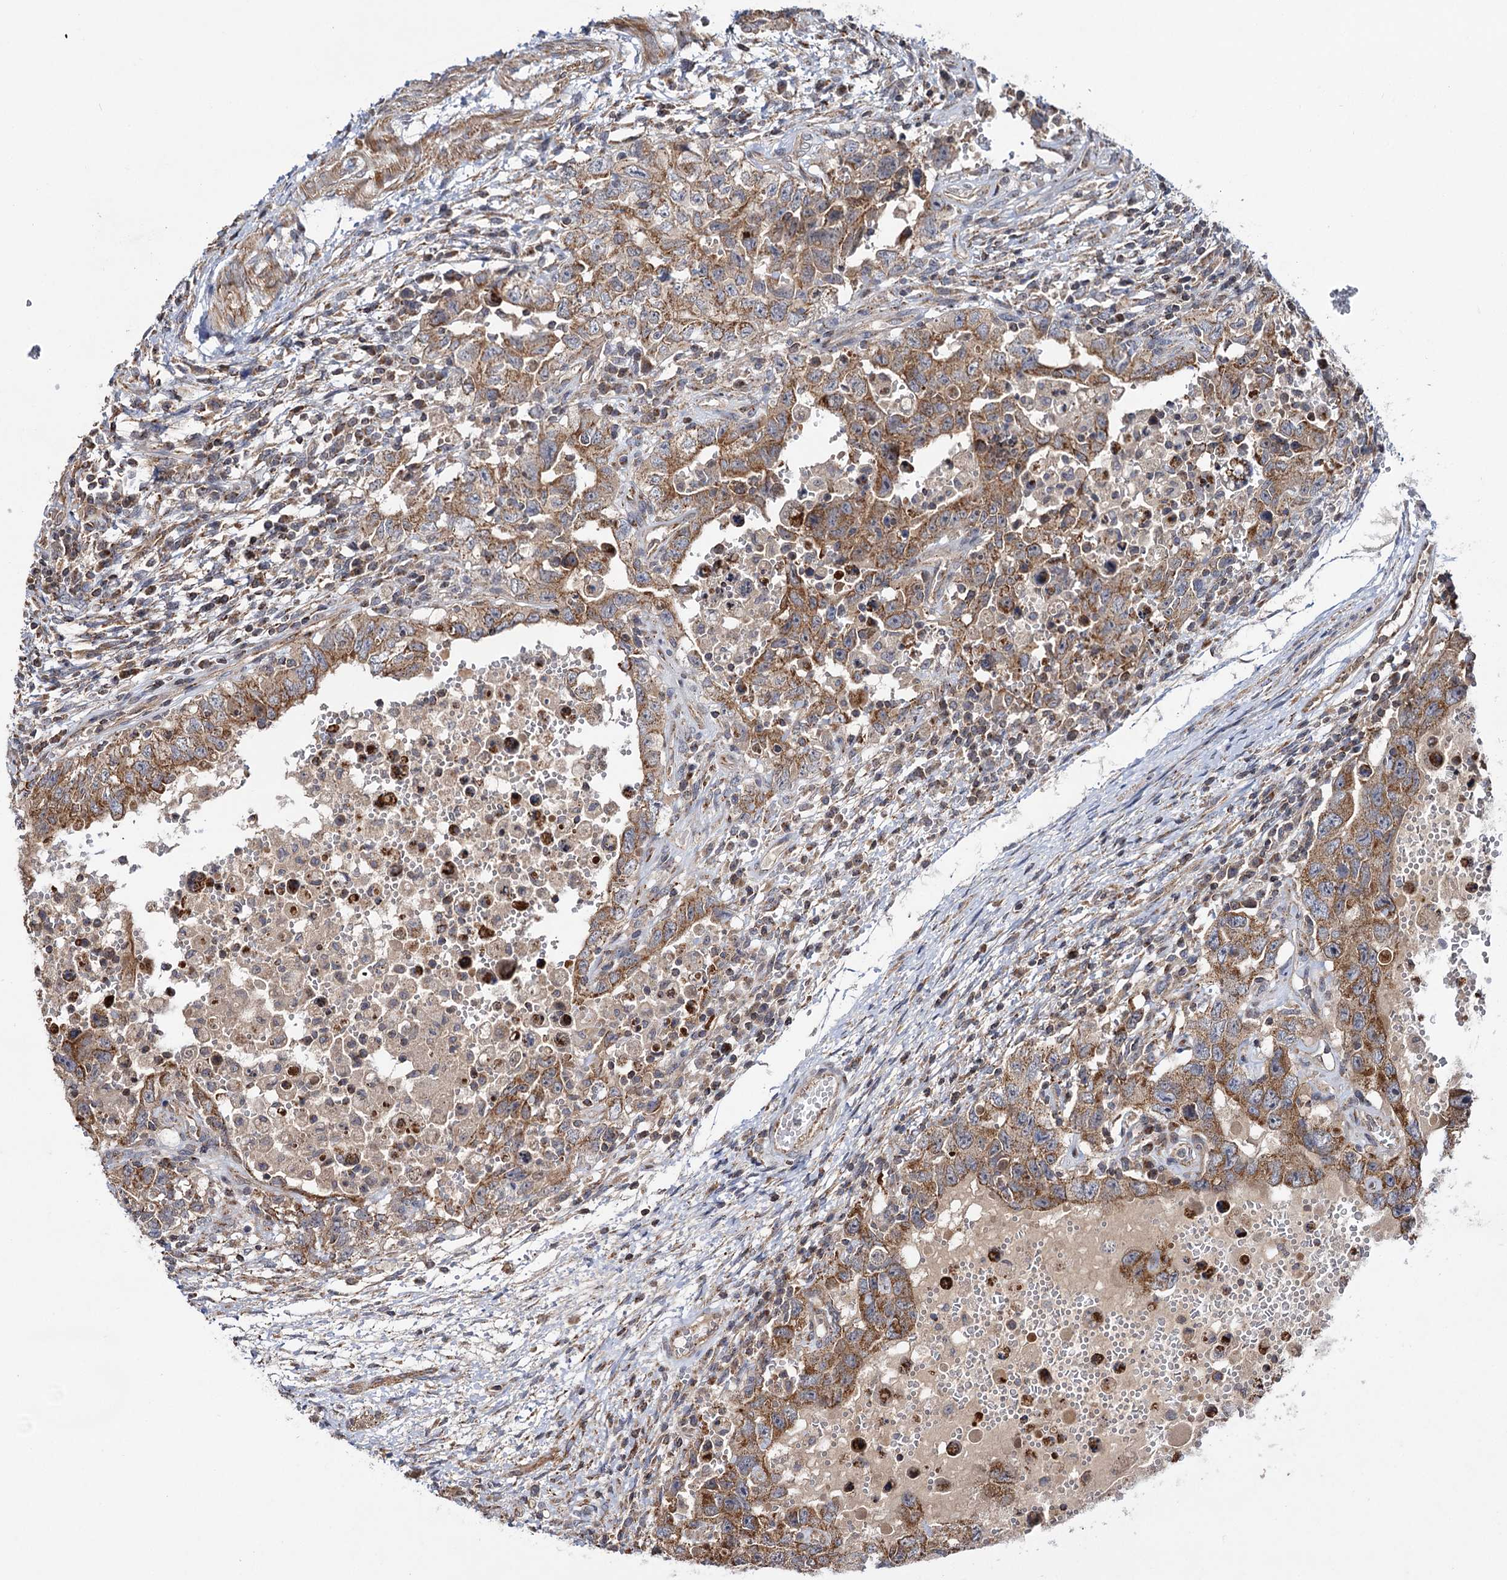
{"staining": {"intensity": "moderate", "quantity": ">75%", "location": "cytoplasmic/membranous"}, "tissue": "testis cancer", "cell_type": "Tumor cells", "image_type": "cancer", "snomed": [{"axis": "morphology", "description": "Carcinoma, Embryonal, NOS"}, {"axis": "topography", "description": "Testis"}], "caption": "Testis cancer (embryonal carcinoma) tissue demonstrates moderate cytoplasmic/membranous staining in approximately >75% of tumor cells", "gene": "CEP76", "patient": {"sex": "male", "age": 26}}